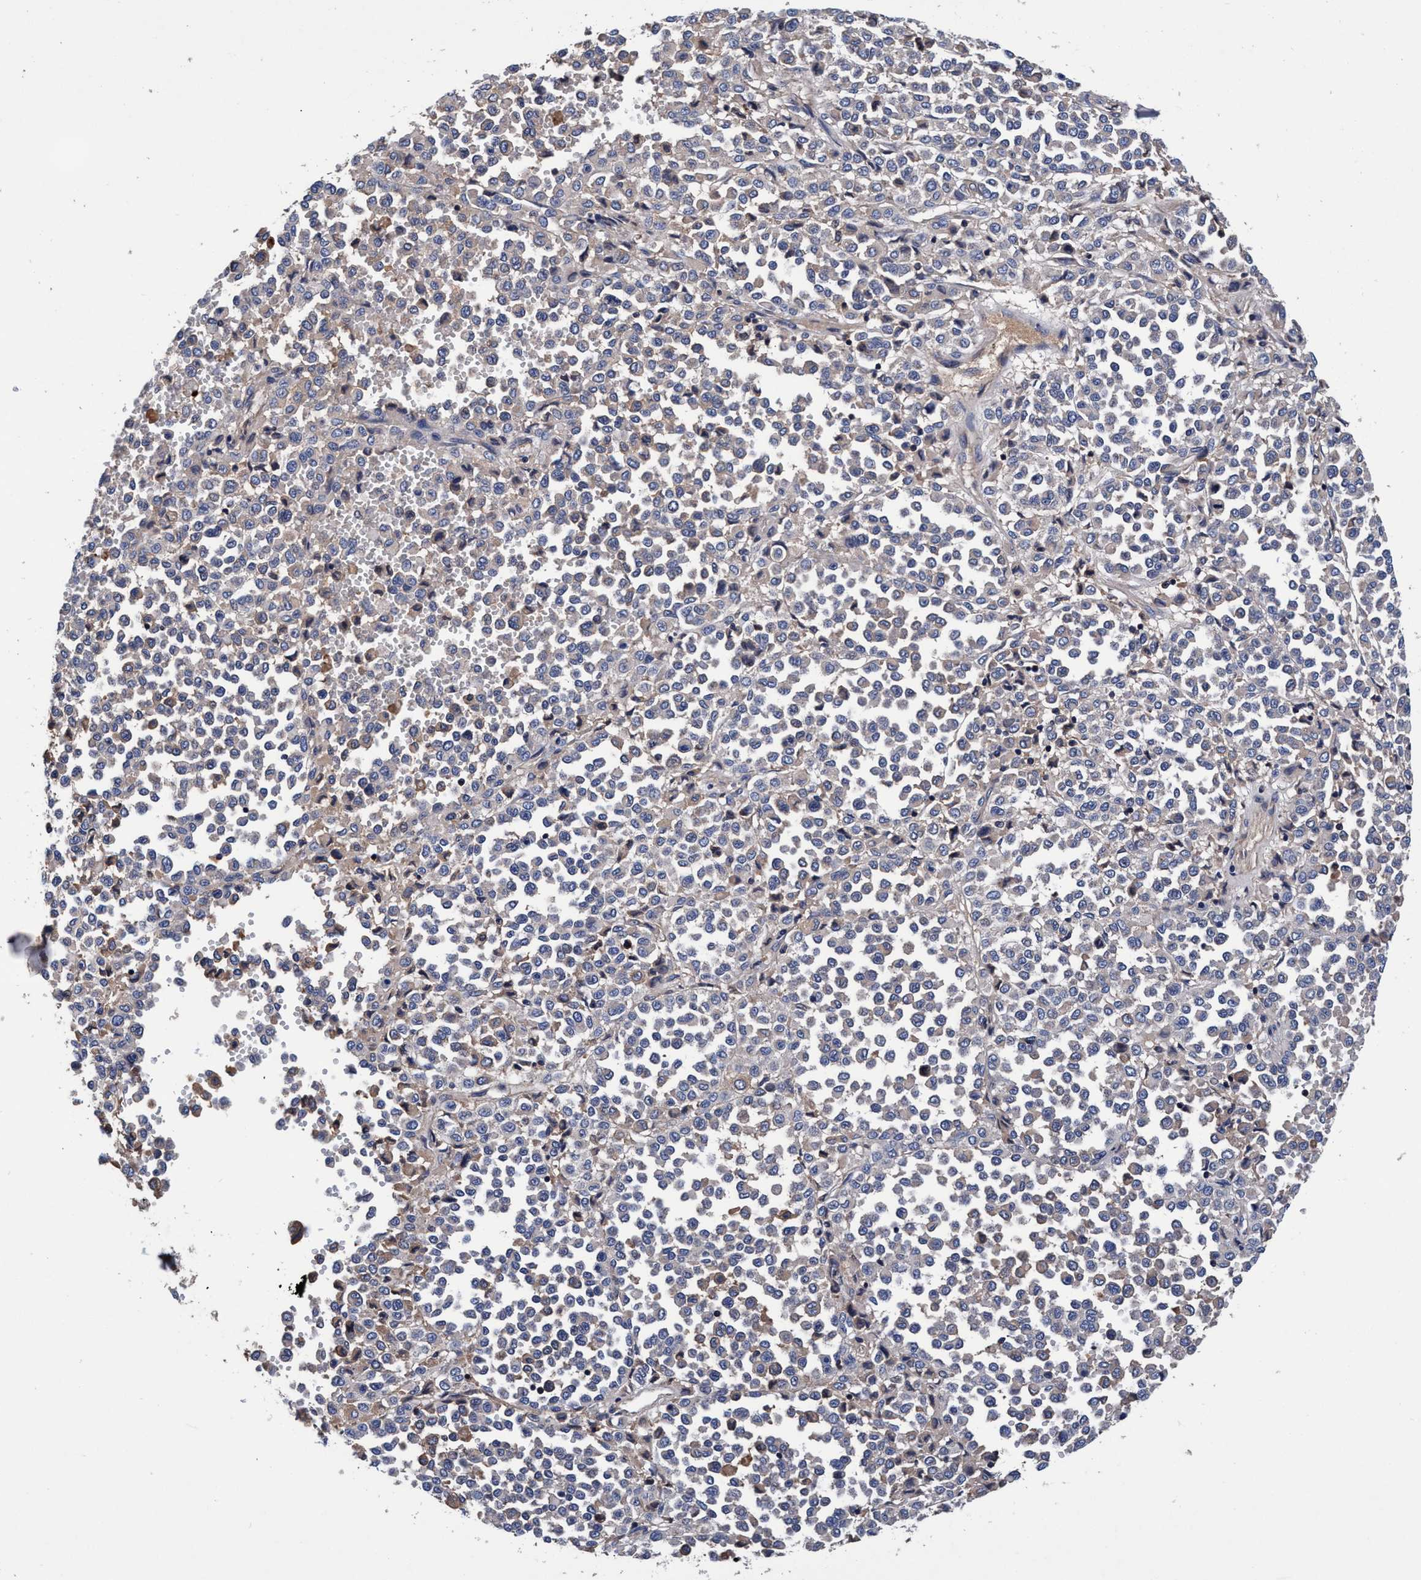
{"staining": {"intensity": "weak", "quantity": "25%-75%", "location": "cytoplasmic/membranous"}, "tissue": "melanoma", "cell_type": "Tumor cells", "image_type": "cancer", "snomed": [{"axis": "morphology", "description": "Malignant melanoma, Metastatic site"}, {"axis": "topography", "description": "Pancreas"}], "caption": "Brown immunohistochemical staining in human malignant melanoma (metastatic site) displays weak cytoplasmic/membranous positivity in about 25%-75% of tumor cells.", "gene": "RNF208", "patient": {"sex": "female", "age": 30}}